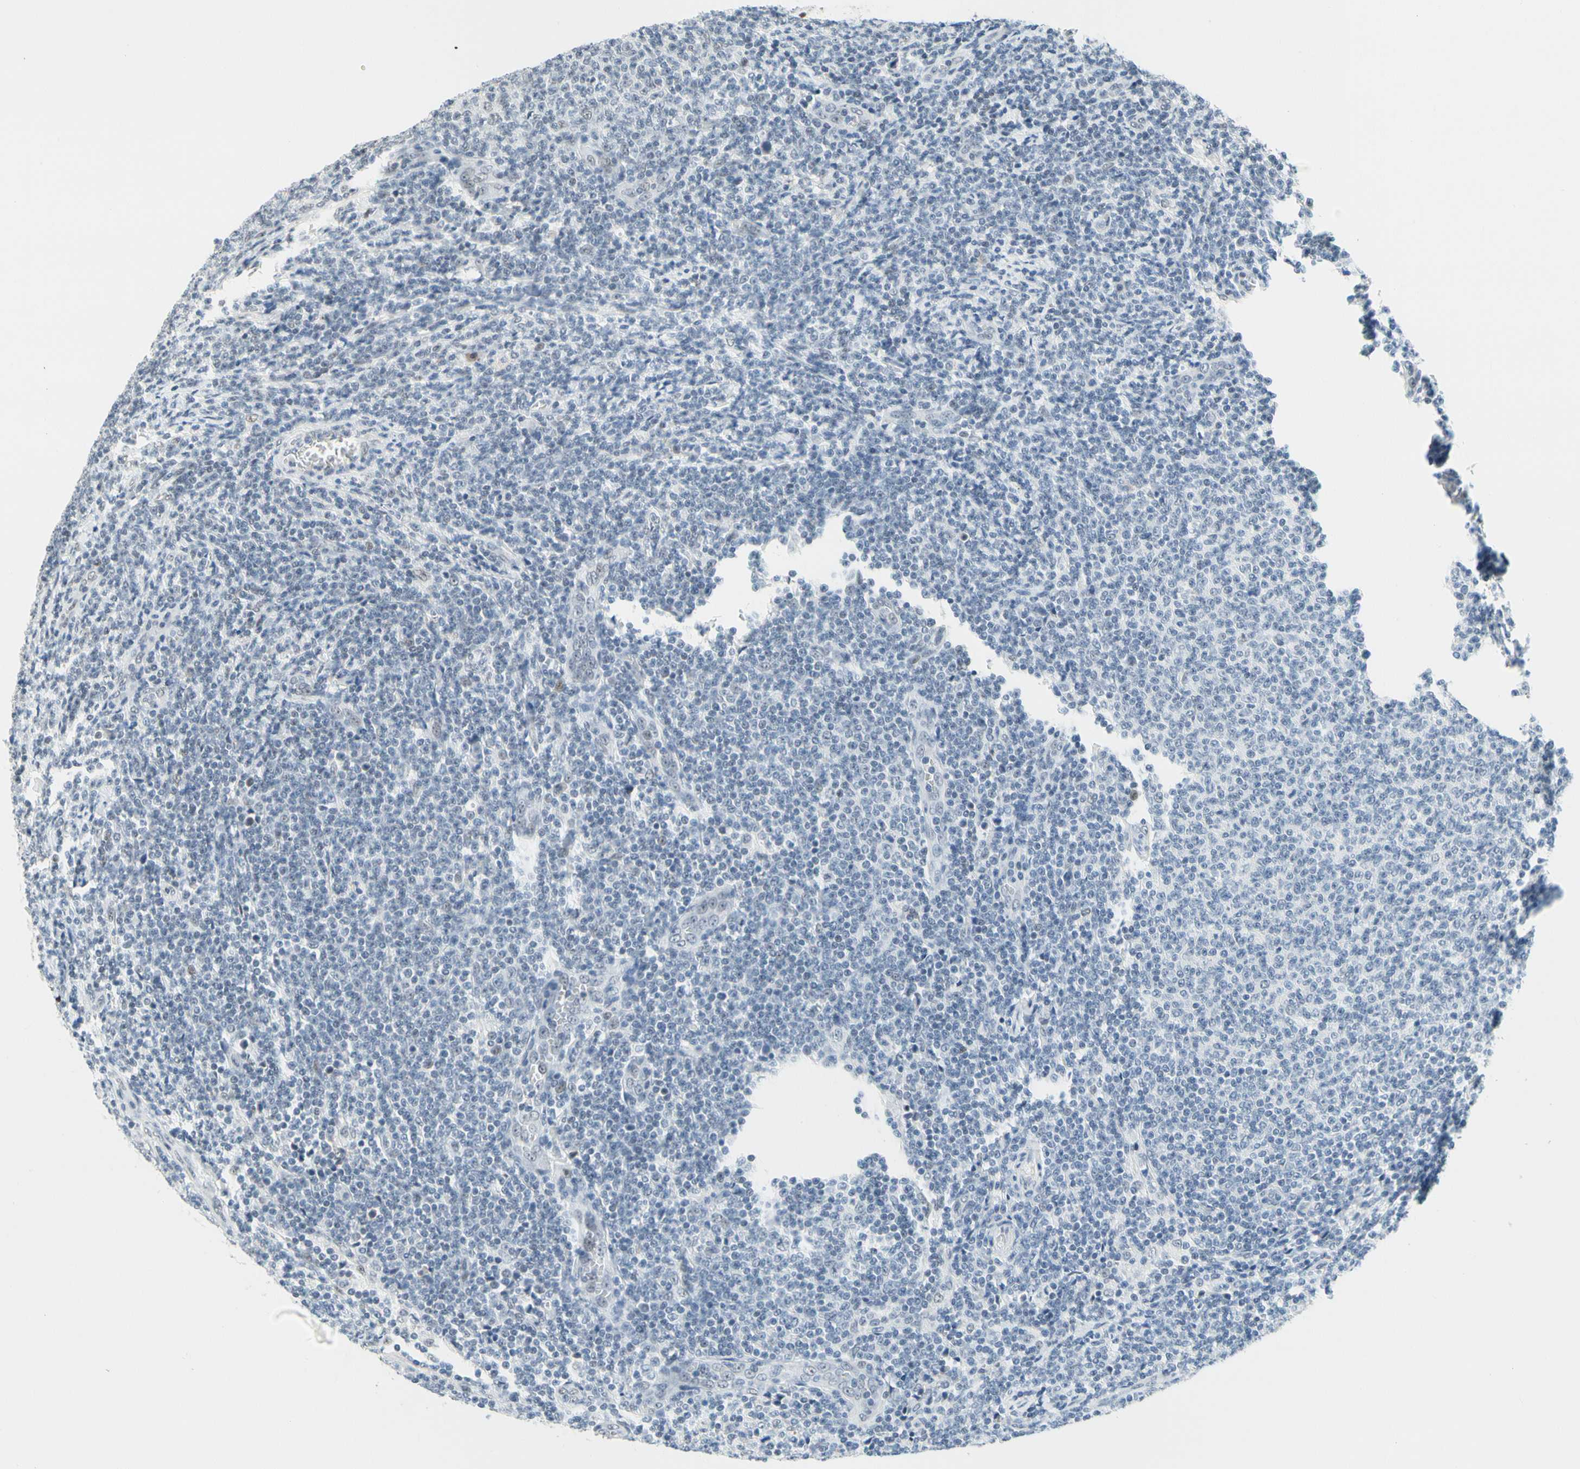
{"staining": {"intensity": "negative", "quantity": "none", "location": "none"}, "tissue": "lymphoma", "cell_type": "Tumor cells", "image_type": "cancer", "snomed": [{"axis": "morphology", "description": "Malignant lymphoma, non-Hodgkin's type, Low grade"}, {"axis": "topography", "description": "Lymph node"}], "caption": "Immunohistochemical staining of low-grade malignant lymphoma, non-Hodgkin's type exhibits no significant staining in tumor cells.", "gene": "ZSCAN16", "patient": {"sex": "male", "age": 66}}